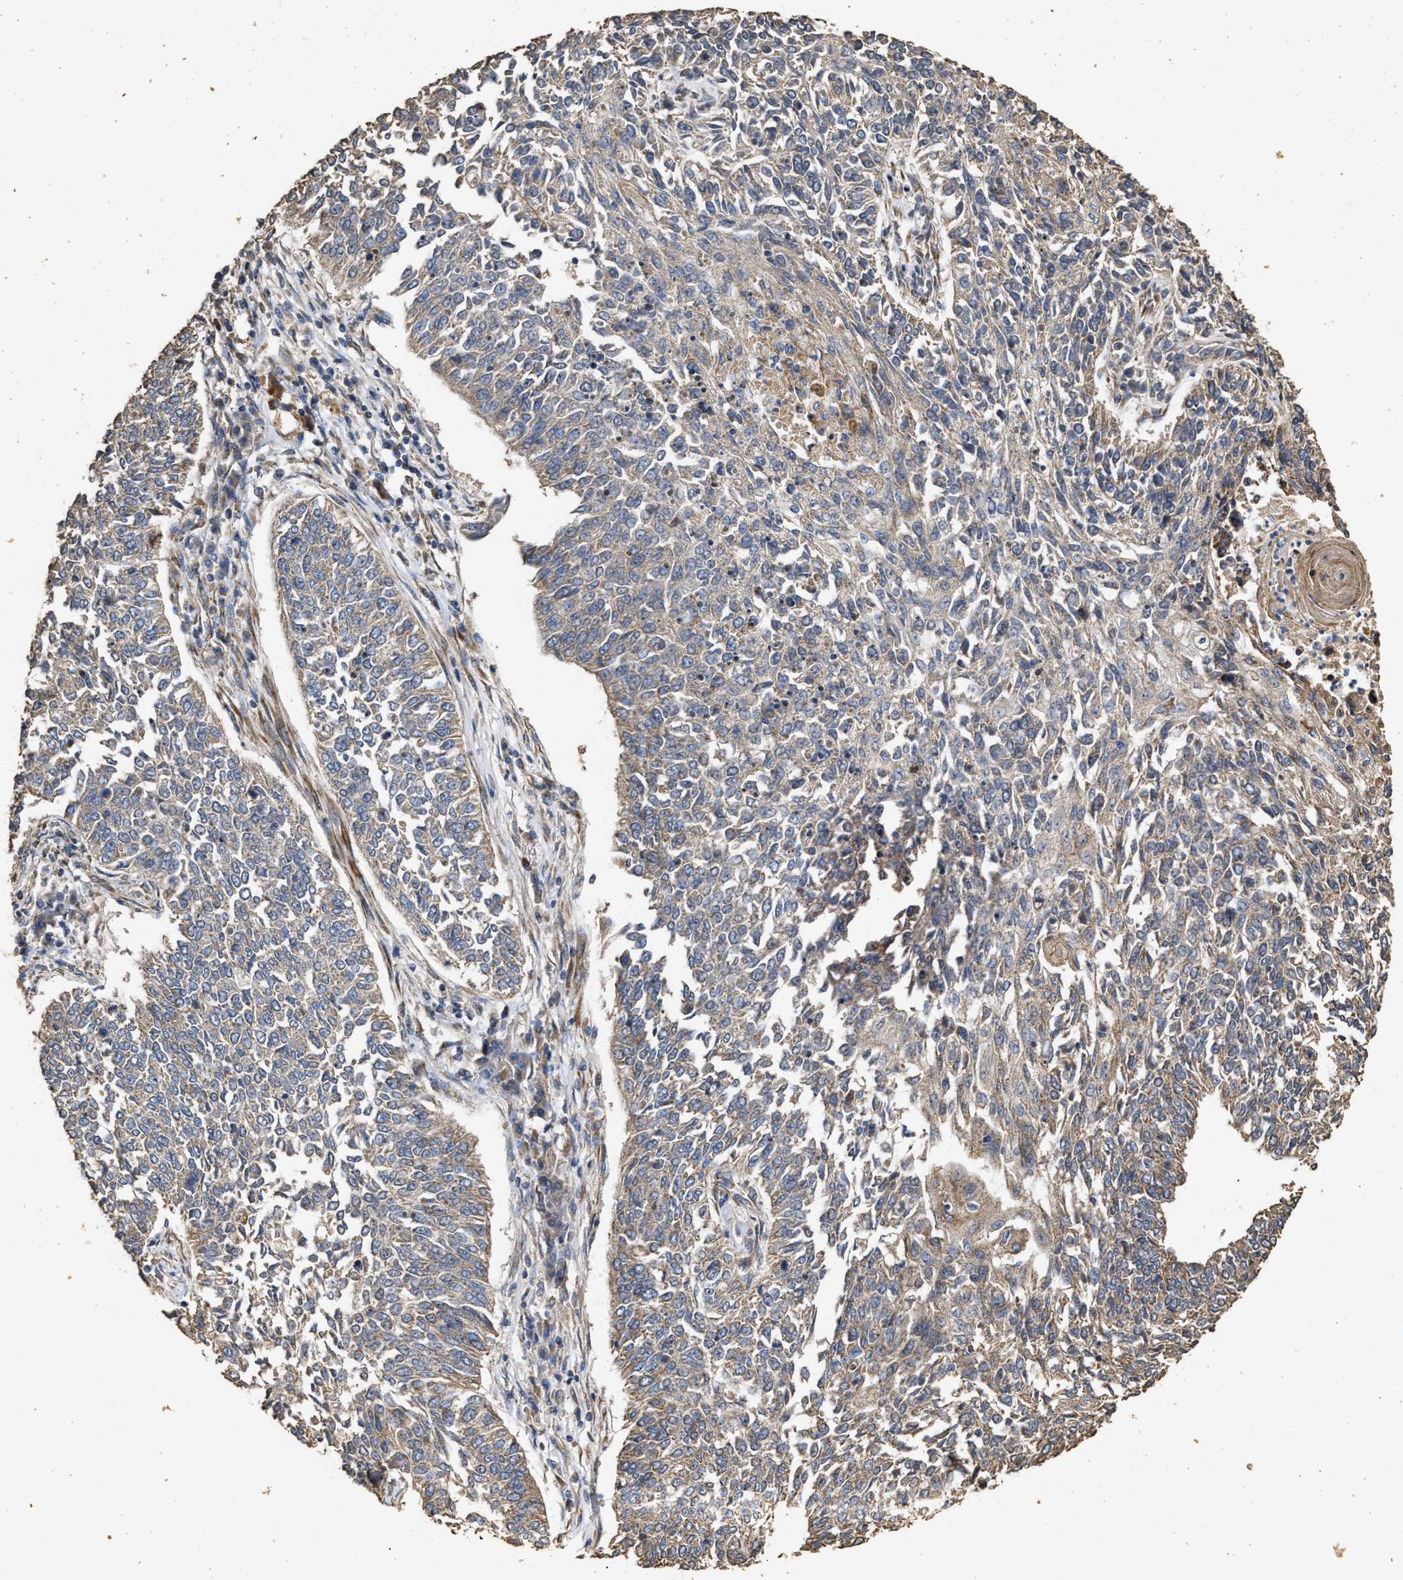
{"staining": {"intensity": "weak", "quantity": "25%-75%", "location": "cytoplasmic/membranous"}, "tissue": "lung cancer", "cell_type": "Tumor cells", "image_type": "cancer", "snomed": [{"axis": "morphology", "description": "Normal tissue, NOS"}, {"axis": "morphology", "description": "Squamous cell carcinoma, NOS"}, {"axis": "topography", "description": "Cartilage tissue"}, {"axis": "topography", "description": "Bronchus"}, {"axis": "topography", "description": "Lung"}], "caption": "Immunohistochemical staining of human lung cancer (squamous cell carcinoma) exhibits weak cytoplasmic/membranous protein positivity in approximately 25%-75% of tumor cells. Ihc stains the protein of interest in brown and the nuclei are stained blue.", "gene": "NAV1", "patient": {"sex": "female", "age": 49}}